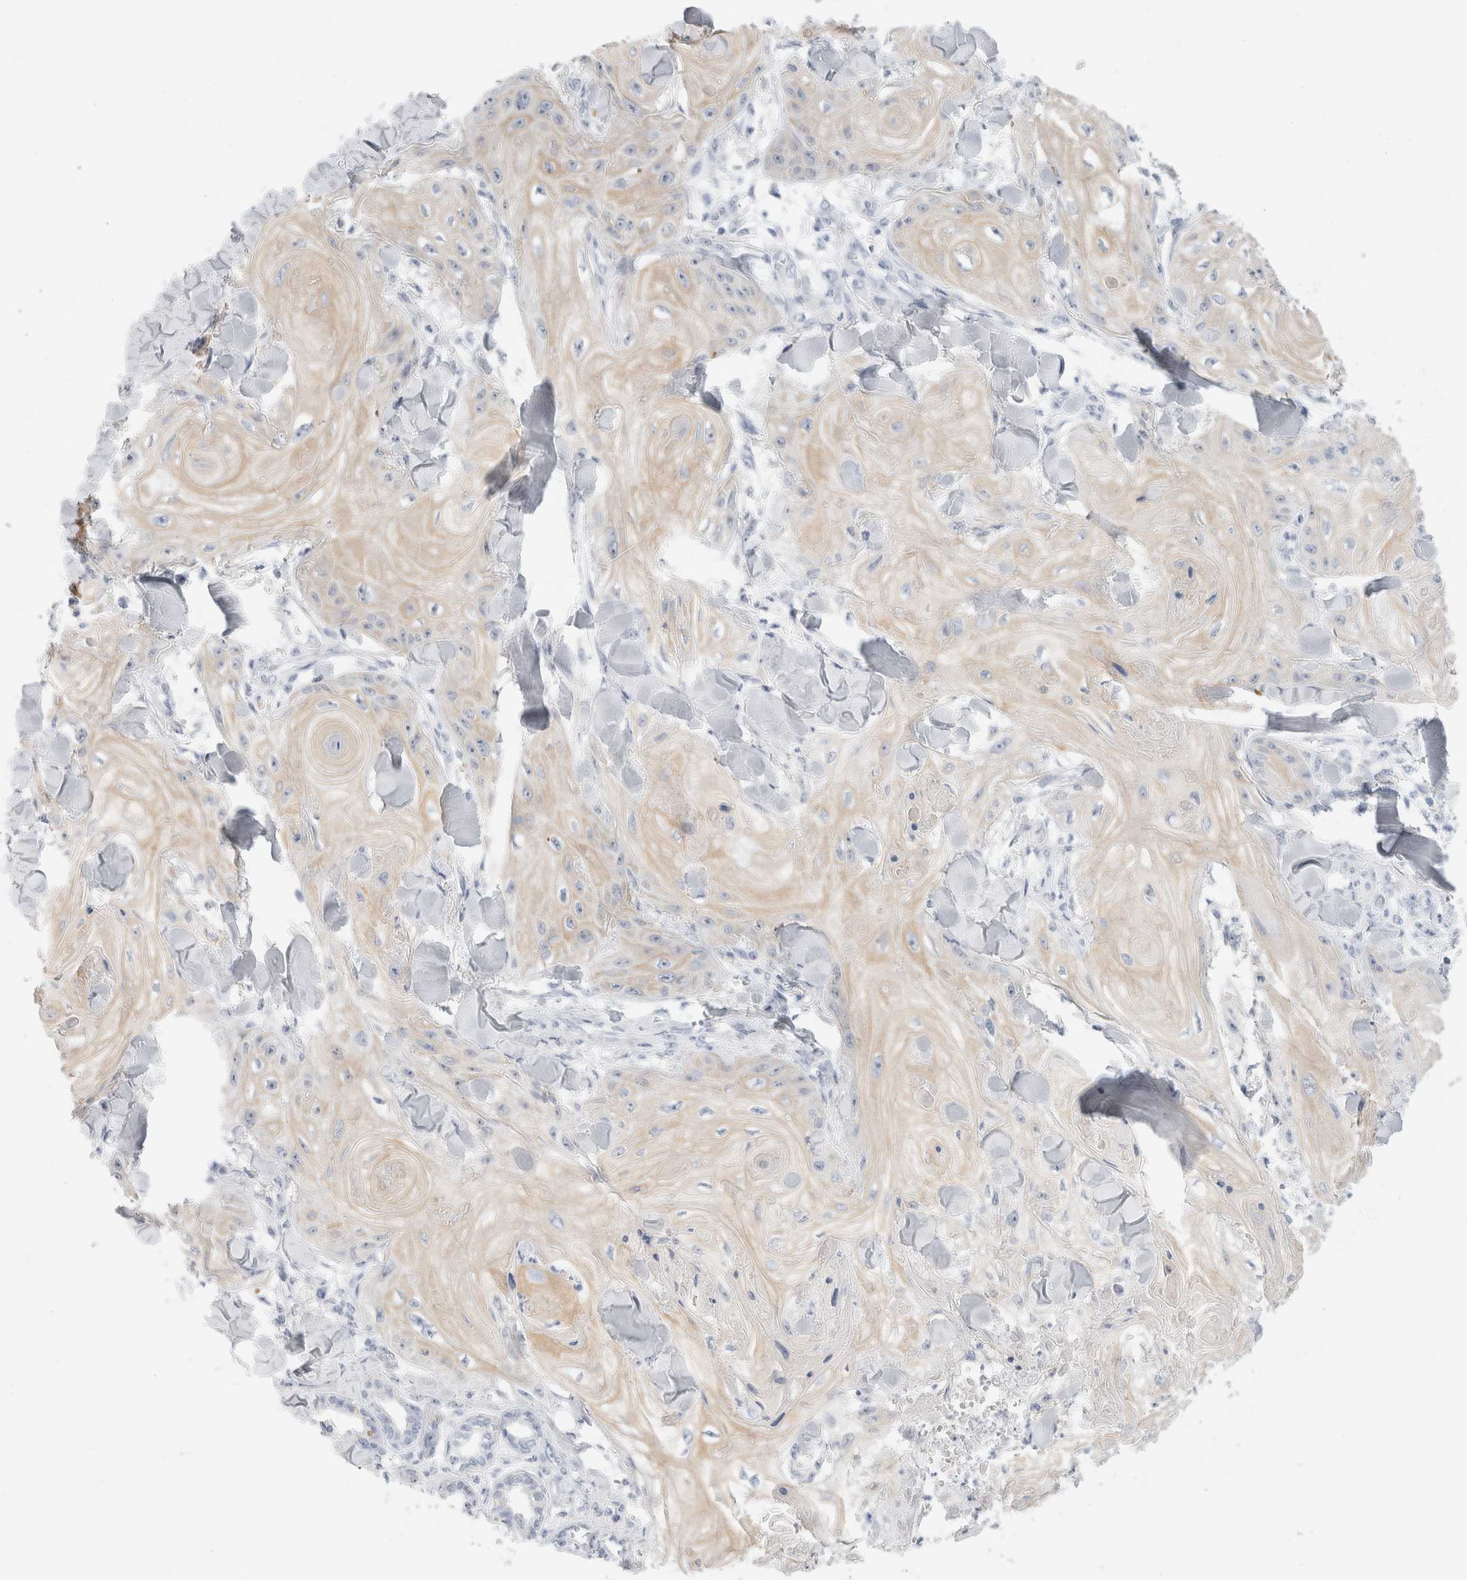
{"staining": {"intensity": "weak", "quantity": ">75%", "location": "cytoplasmic/membranous"}, "tissue": "skin cancer", "cell_type": "Tumor cells", "image_type": "cancer", "snomed": [{"axis": "morphology", "description": "Squamous cell carcinoma, NOS"}, {"axis": "topography", "description": "Skin"}], "caption": "High-power microscopy captured an IHC micrograph of skin squamous cell carcinoma, revealing weak cytoplasmic/membranous positivity in approximately >75% of tumor cells.", "gene": "MUC15", "patient": {"sex": "male", "age": 74}}